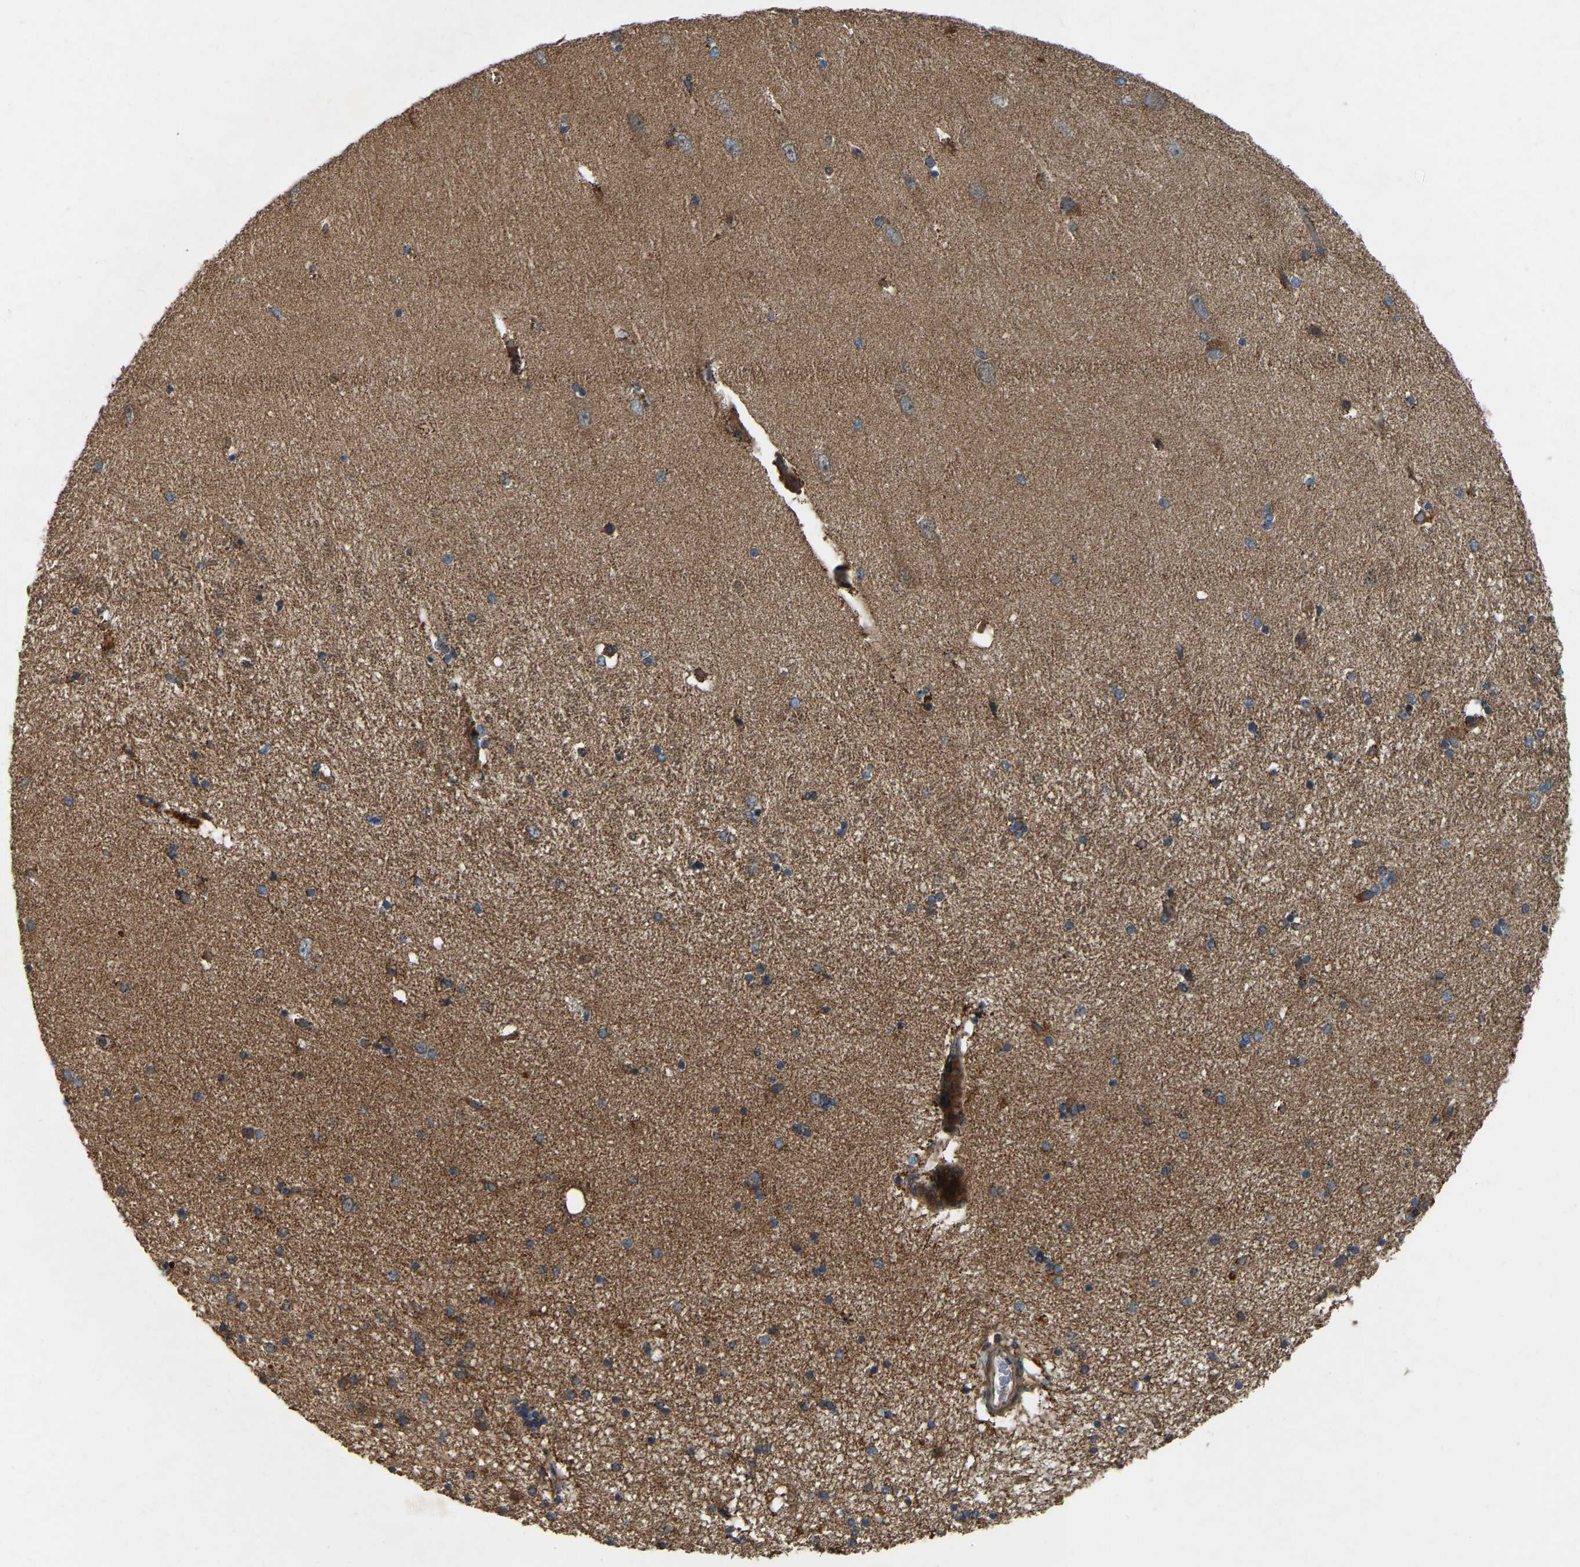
{"staining": {"intensity": "moderate", "quantity": "25%-75%", "location": "cytoplasmic/membranous"}, "tissue": "hippocampus", "cell_type": "Glial cells", "image_type": "normal", "snomed": [{"axis": "morphology", "description": "Normal tissue, NOS"}, {"axis": "topography", "description": "Hippocampus"}], "caption": "Unremarkable hippocampus reveals moderate cytoplasmic/membranous staining in approximately 25%-75% of glial cells, visualized by immunohistochemistry. (IHC, brightfield microscopy, high magnification).", "gene": "SAMD9L", "patient": {"sex": "female", "age": 54}}